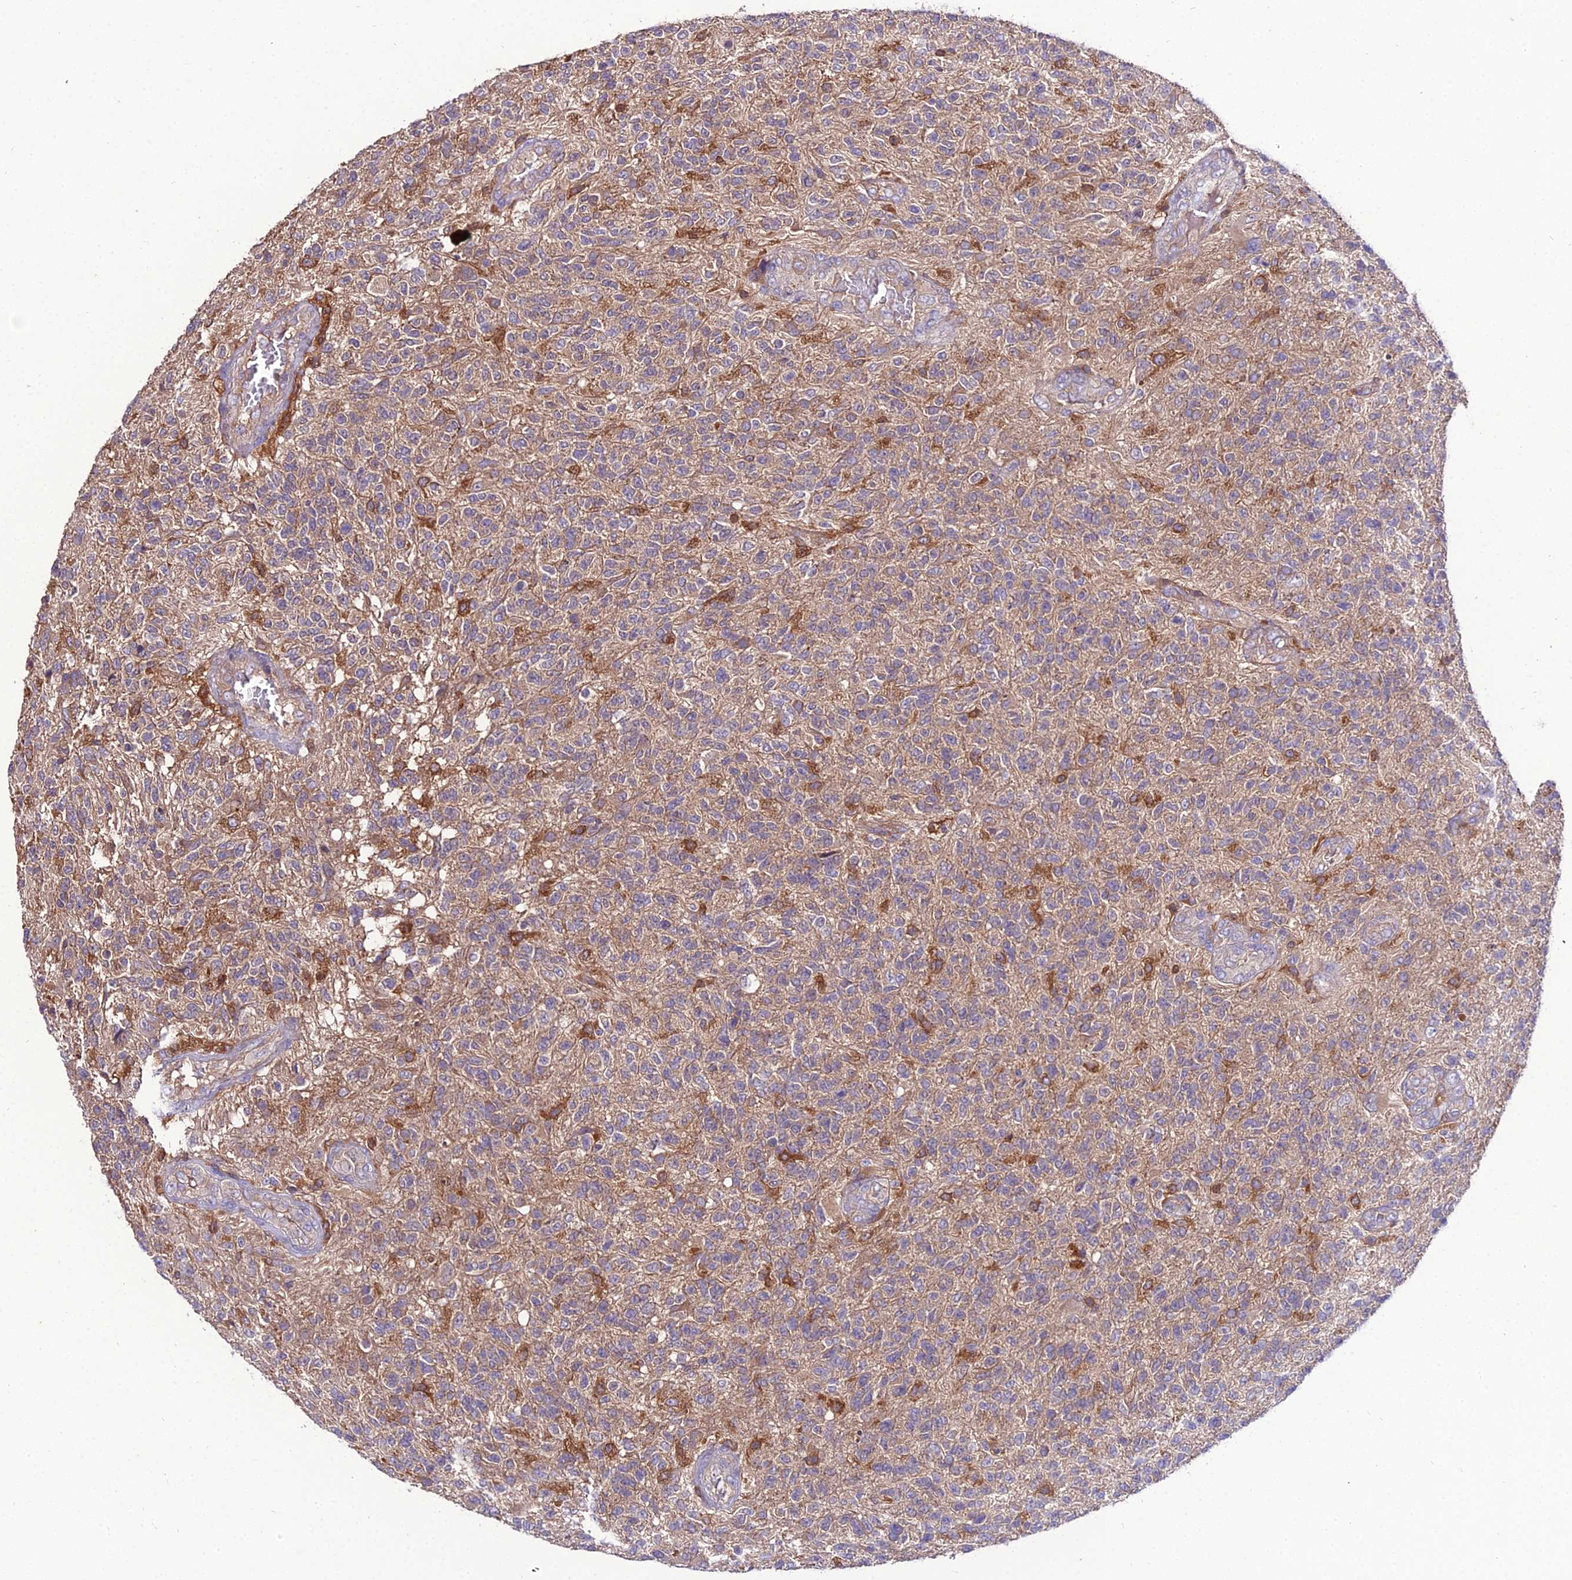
{"staining": {"intensity": "negative", "quantity": "none", "location": "none"}, "tissue": "glioma", "cell_type": "Tumor cells", "image_type": "cancer", "snomed": [{"axis": "morphology", "description": "Glioma, malignant, High grade"}, {"axis": "topography", "description": "Brain"}], "caption": "This image is of high-grade glioma (malignant) stained with immunohistochemistry (IHC) to label a protein in brown with the nuclei are counter-stained blue. There is no staining in tumor cells.", "gene": "C2orf69", "patient": {"sex": "male", "age": 56}}